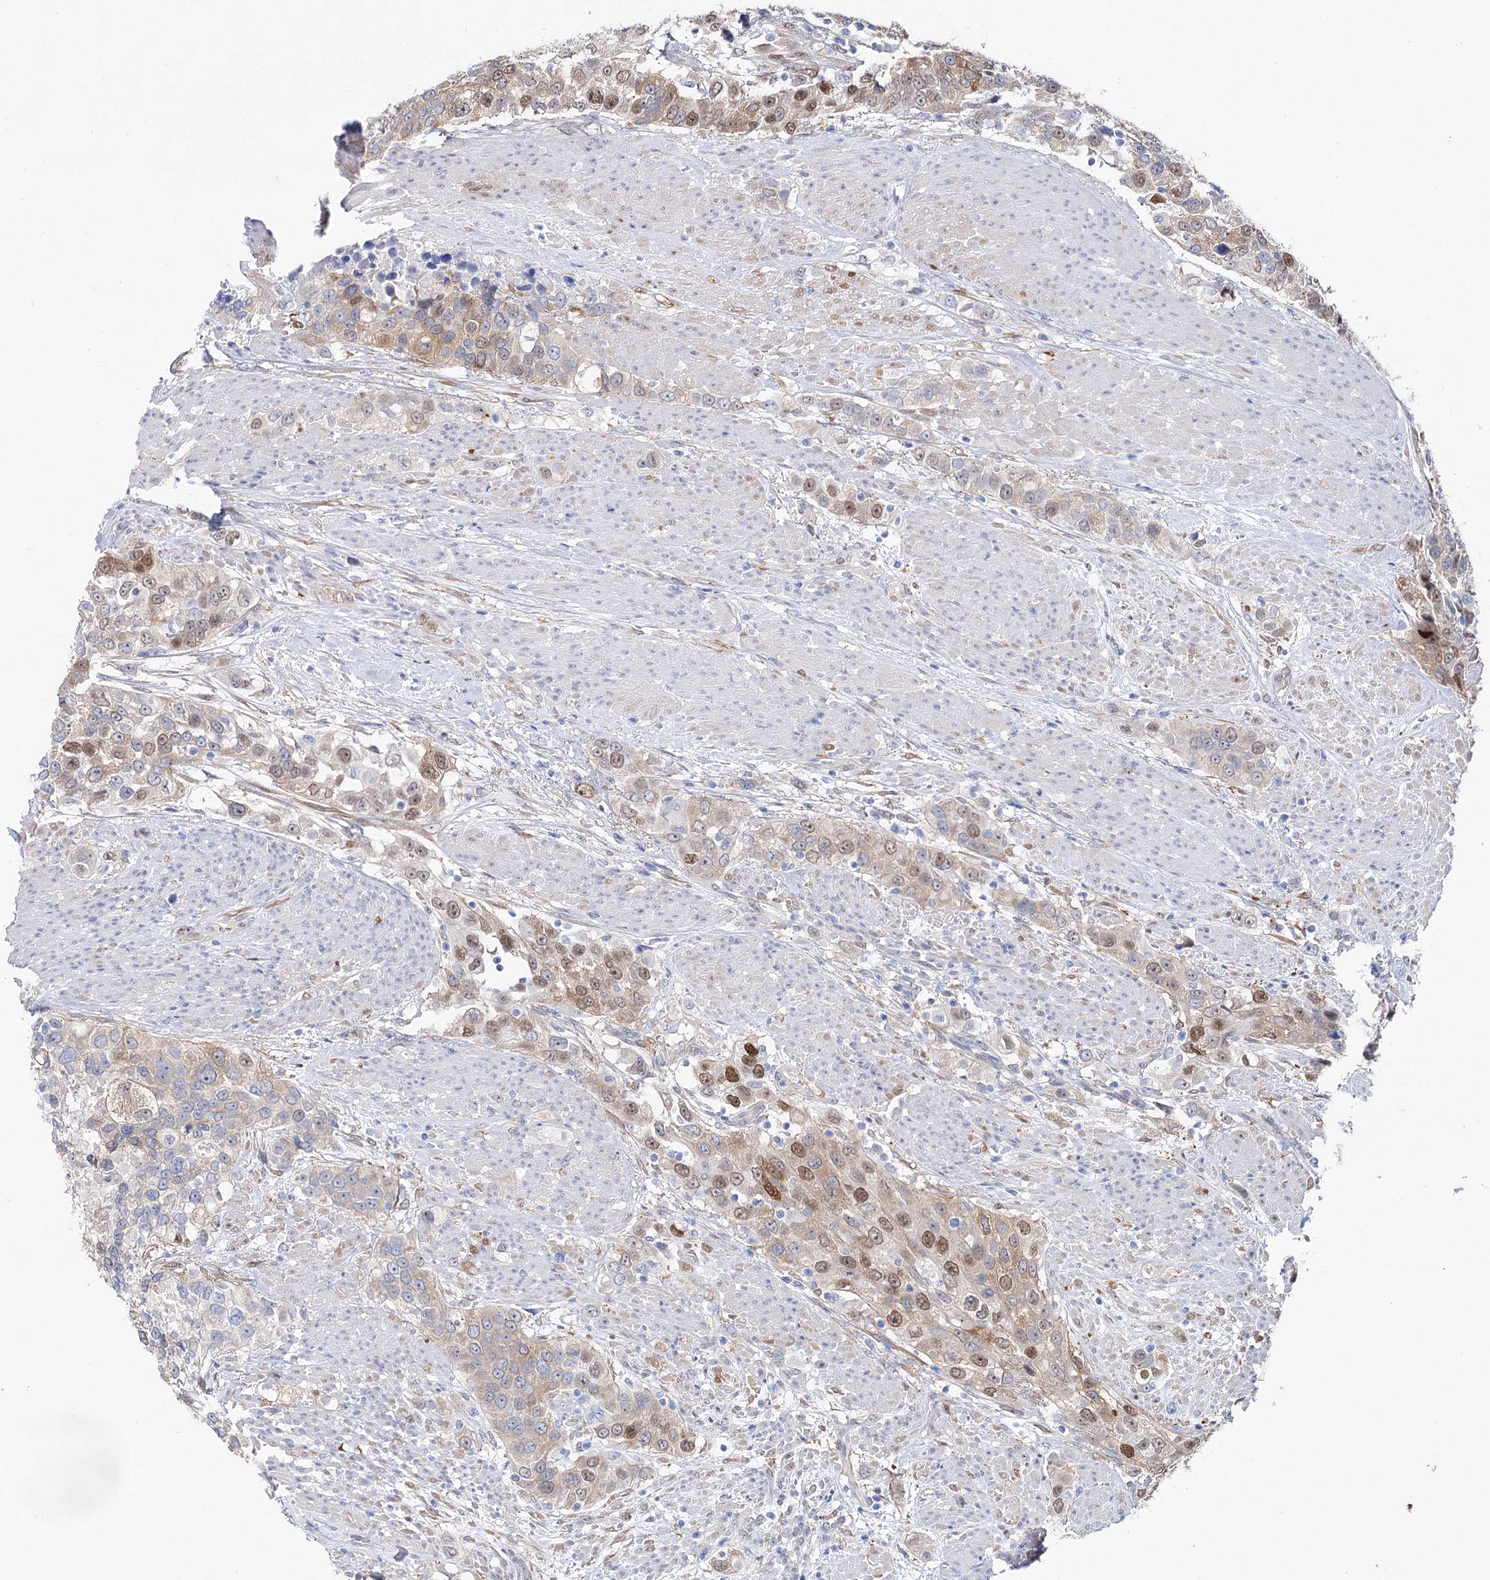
{"staining": {"intensity": "moderate", "quantity": "25%-75%", "location": "nuclear"}, "tissue": "urothelial cancer", "cell_type": "Tumor cells", "image_type": "cancer", "snomed": [{"axis": "morphology", "description": "Urothelial carcinoma, High grade"}, {"axis": "topography", "description": "Urinary bladder"}], "caption": "An IHC image of neoplastic tissue is shown. Protein staining in brown labels moderate nuclear positivity in urothelial carcinoma (high-grade) within tumor cells.", "gene": "UGDH", "patient": {"sex": "female", "age": 80}}